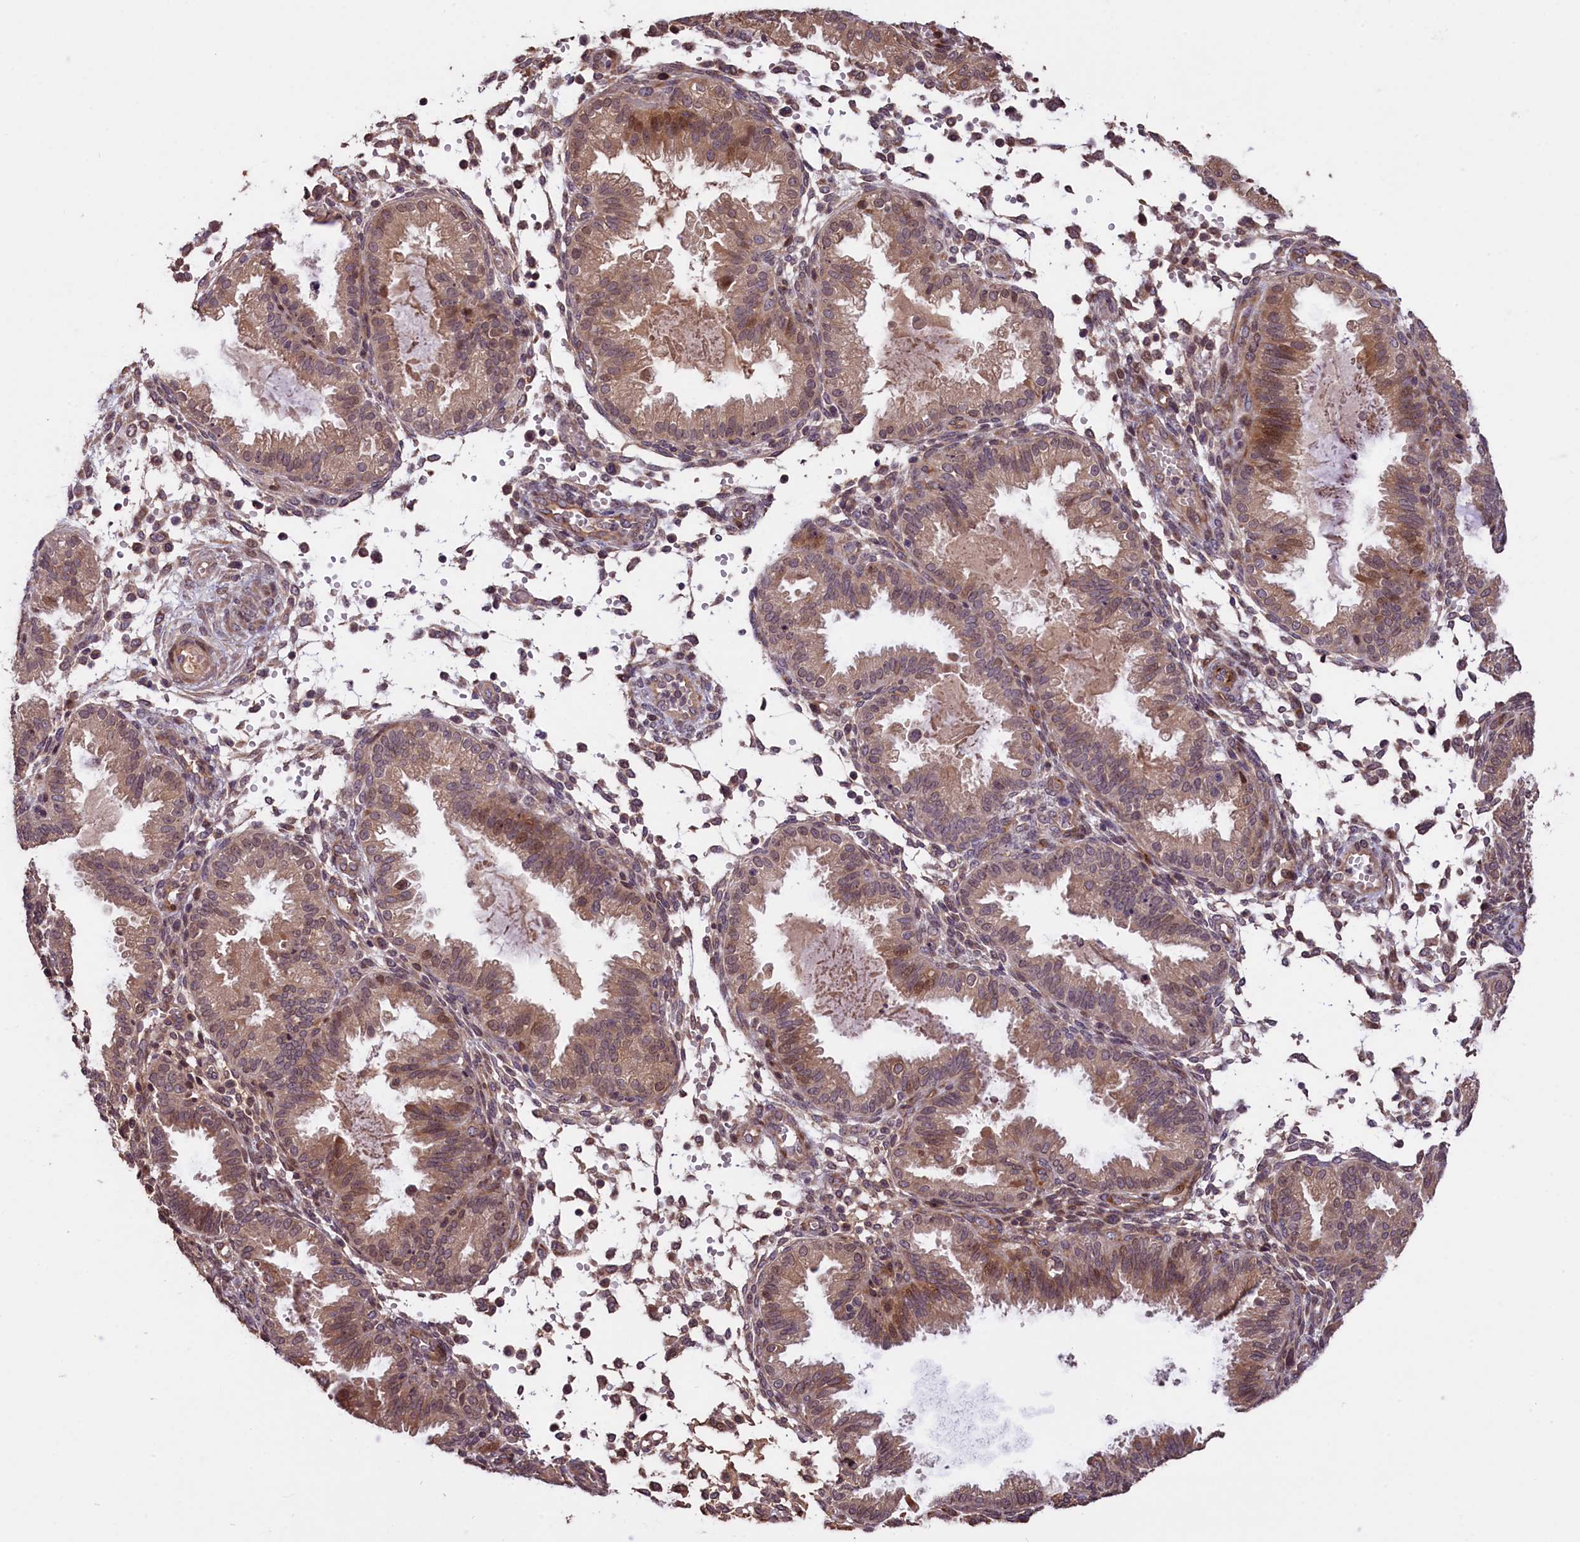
{"staining": {"intensity": "moderate", "quantity": "25%-75%", "location": "cytoplasmic/membranous"}, "tissue": "endometrium", "cell_type": "Cells in endometrial stroma", "image_type": "normal", "snomed": [{"axis": "morphology", "description": "Normal tissue, NOS"}, {"axis": "topography", "description": "Endometrium"}], "caption": "Moderate cytoplasmic/membranous protein staining is appreciated in about 25%-75% of cells in endometrial stroma in endometrium.", "gene": "DNAJB9", "patient": {"sex": "female", "age": 33}}